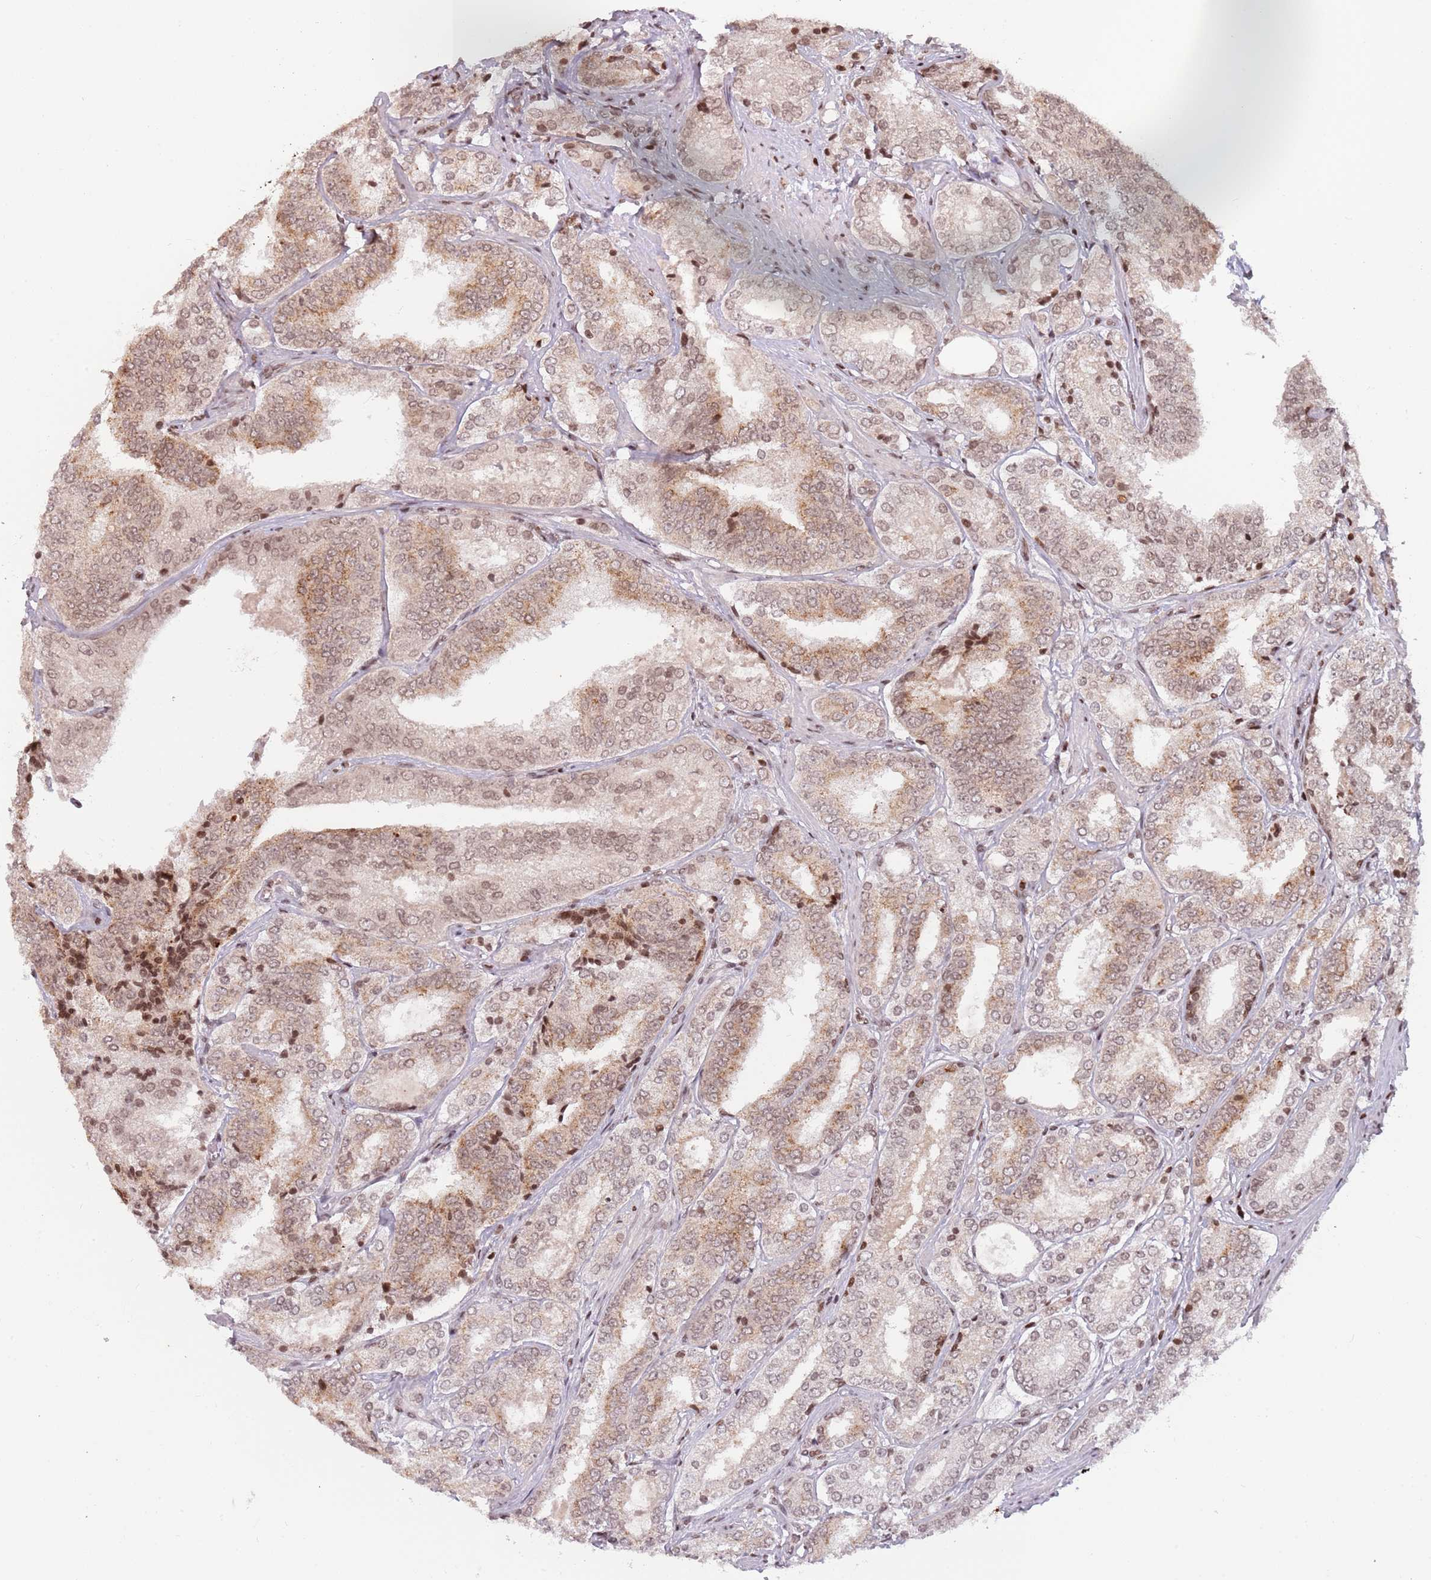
{"staining": {"intensity": "moderate", "quantity": "25%-75%", "location": "cytoplasmic/membranous,nuclear"}, "tissue": "prostate cancer", "cell_type": "Tumor cells", "image_type": "cancer", "snomed": [{"axis": "morphology", "description": "Adenocarcinoma, High grade"}, {"axis": "topography", "description": "Prostate"}], "caption": "Immunohistochemistry (IHC) (DAB (3,3'-diaminobenzidine)) staining of human prostate cancer demonstrates moderate cytoplasmic/membranous and nuclear protein positivity in about 25%-75% of tumor cells.", "gene": "SH3RF3", "patient": {"sex": "male", "age": 63}}